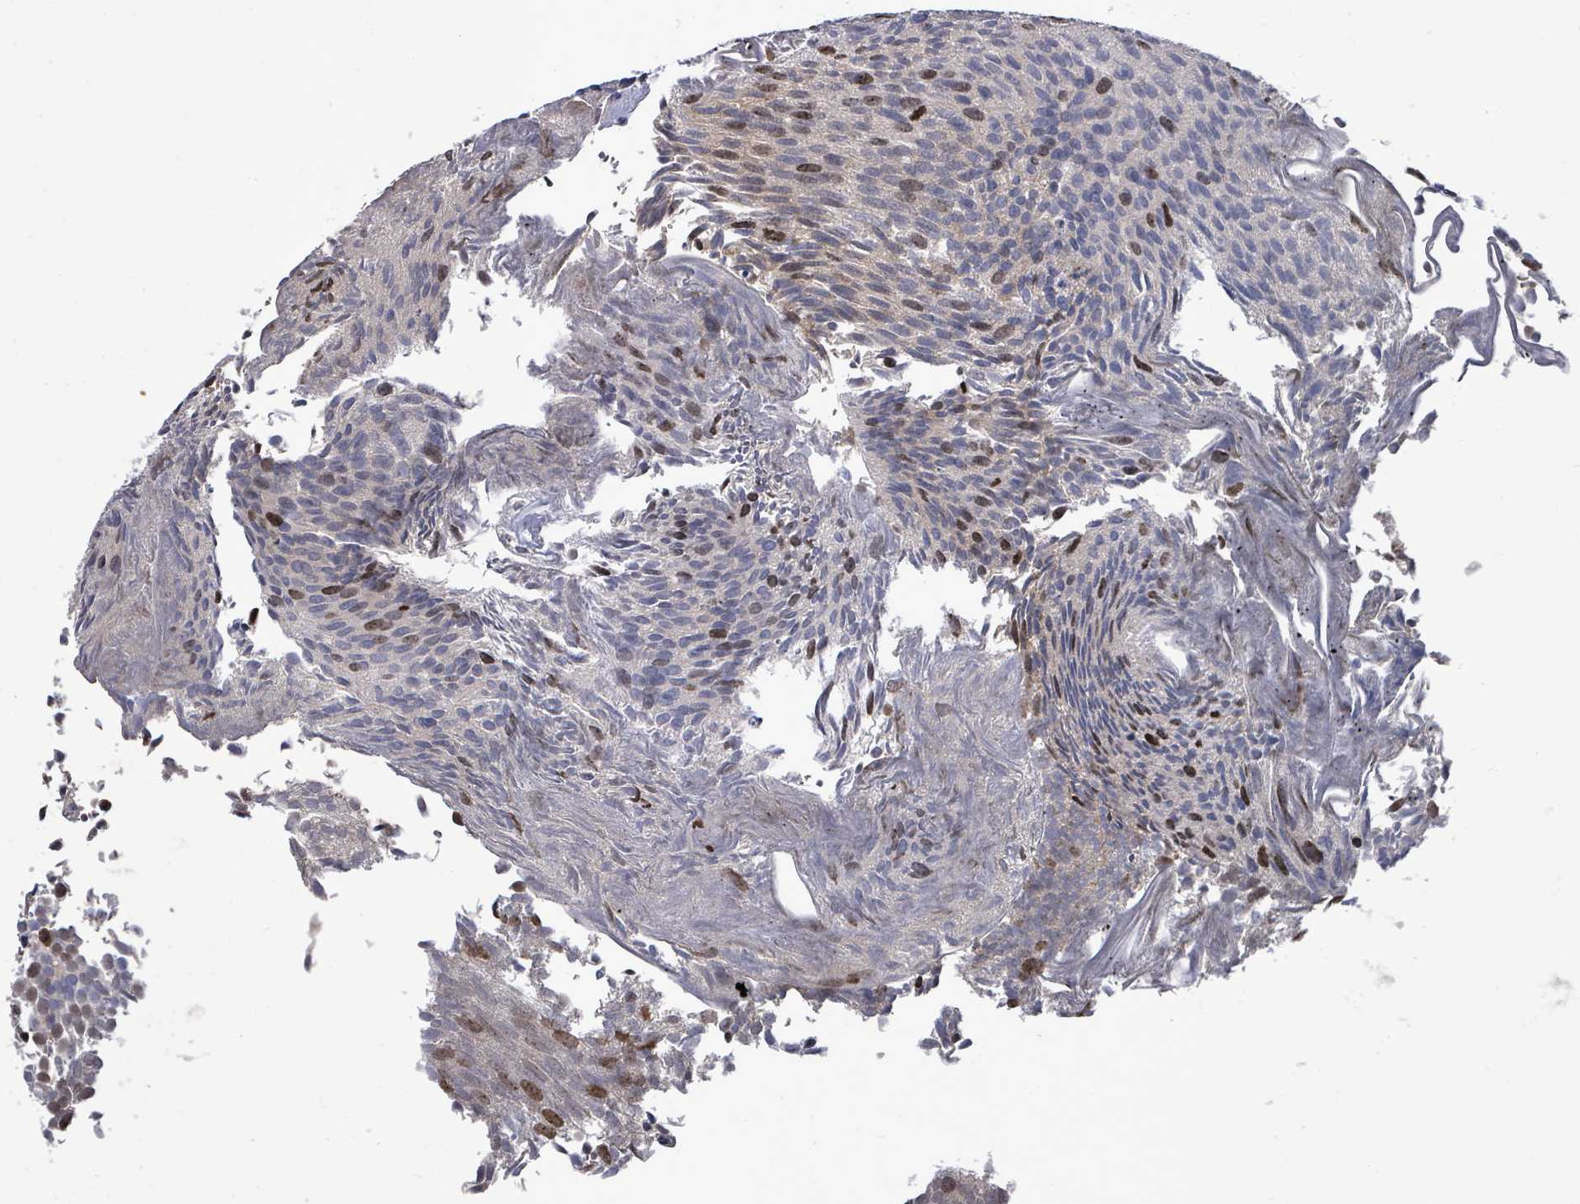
{"staining": {"intensity": "moderate", "quantity": "<25%", "location": "nuclear"}, "tissue": "urothelial cancer", "cell_type": "Tumor cells", "image_type": "cancer", "snomed": [{"axis": "morphology", "description": "Urothelial carcinoma, Low grade"}, {"axis": "topography", "description": "Urinary bladder"}], "caption": "Low-grade urothelial carcinoma stained with DAB immunohistochemistry (IHC) demonstrates low levels of moderate nuclear positivity in about <25% of tumor cells.", "gene": "PAPSS1", "patient": {"sex": "male", "age": 84}}